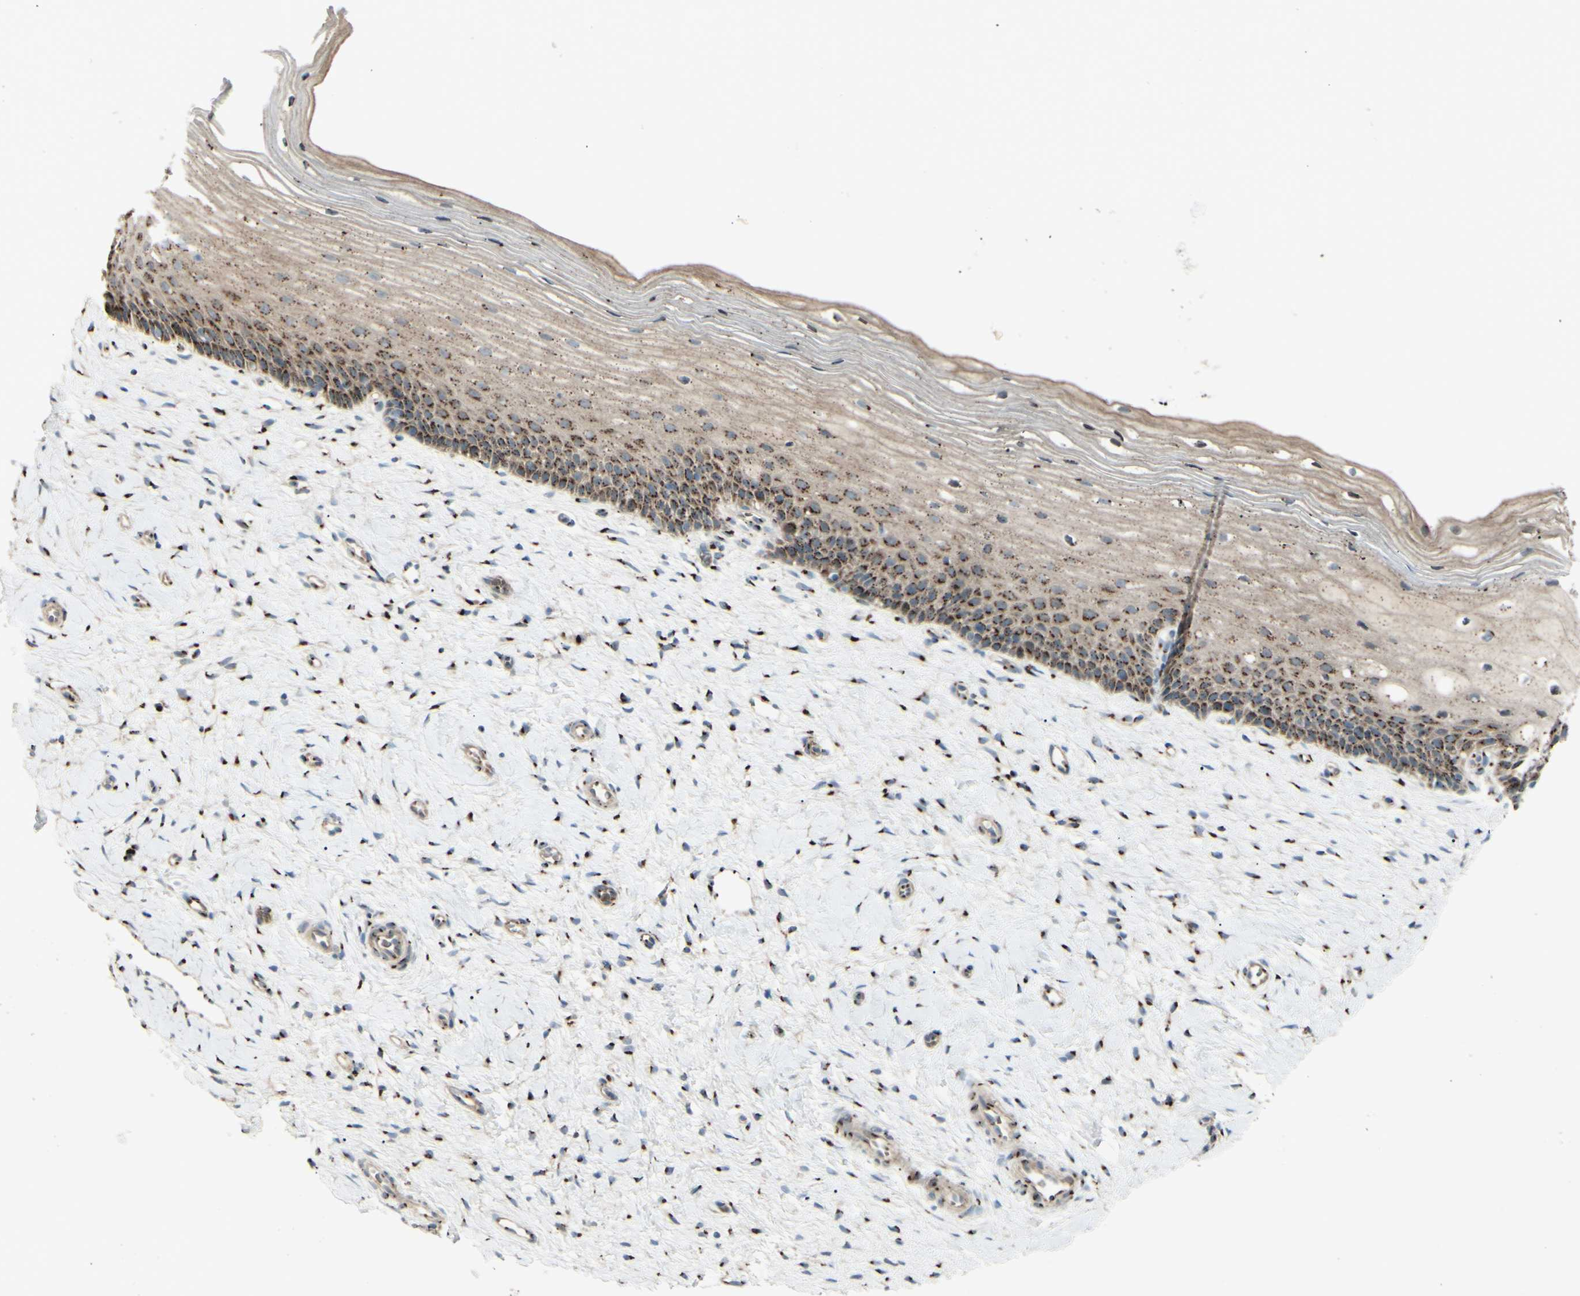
{"staining": {"intensity": "moderate", "quantity": ">75%", "location": "cytoplasmic/membranous"}, "tissue": "cervix", "cell_type": "Glandular cells", "image_type": "normal", "snomed": [{"axis": "morphology", "description": "Normal tissue, NOS"}, {"axis": "topography", "description": "Cervix"}], "caption": "Moderate cytoplasmic/membranous staining is present in about >75% of glandular cells in benign cervix. The protein is shown in brown color, while the nuclei are stained blue.", "gene": "BPNT2", "patient": {"sex": "female", "age": 39}}